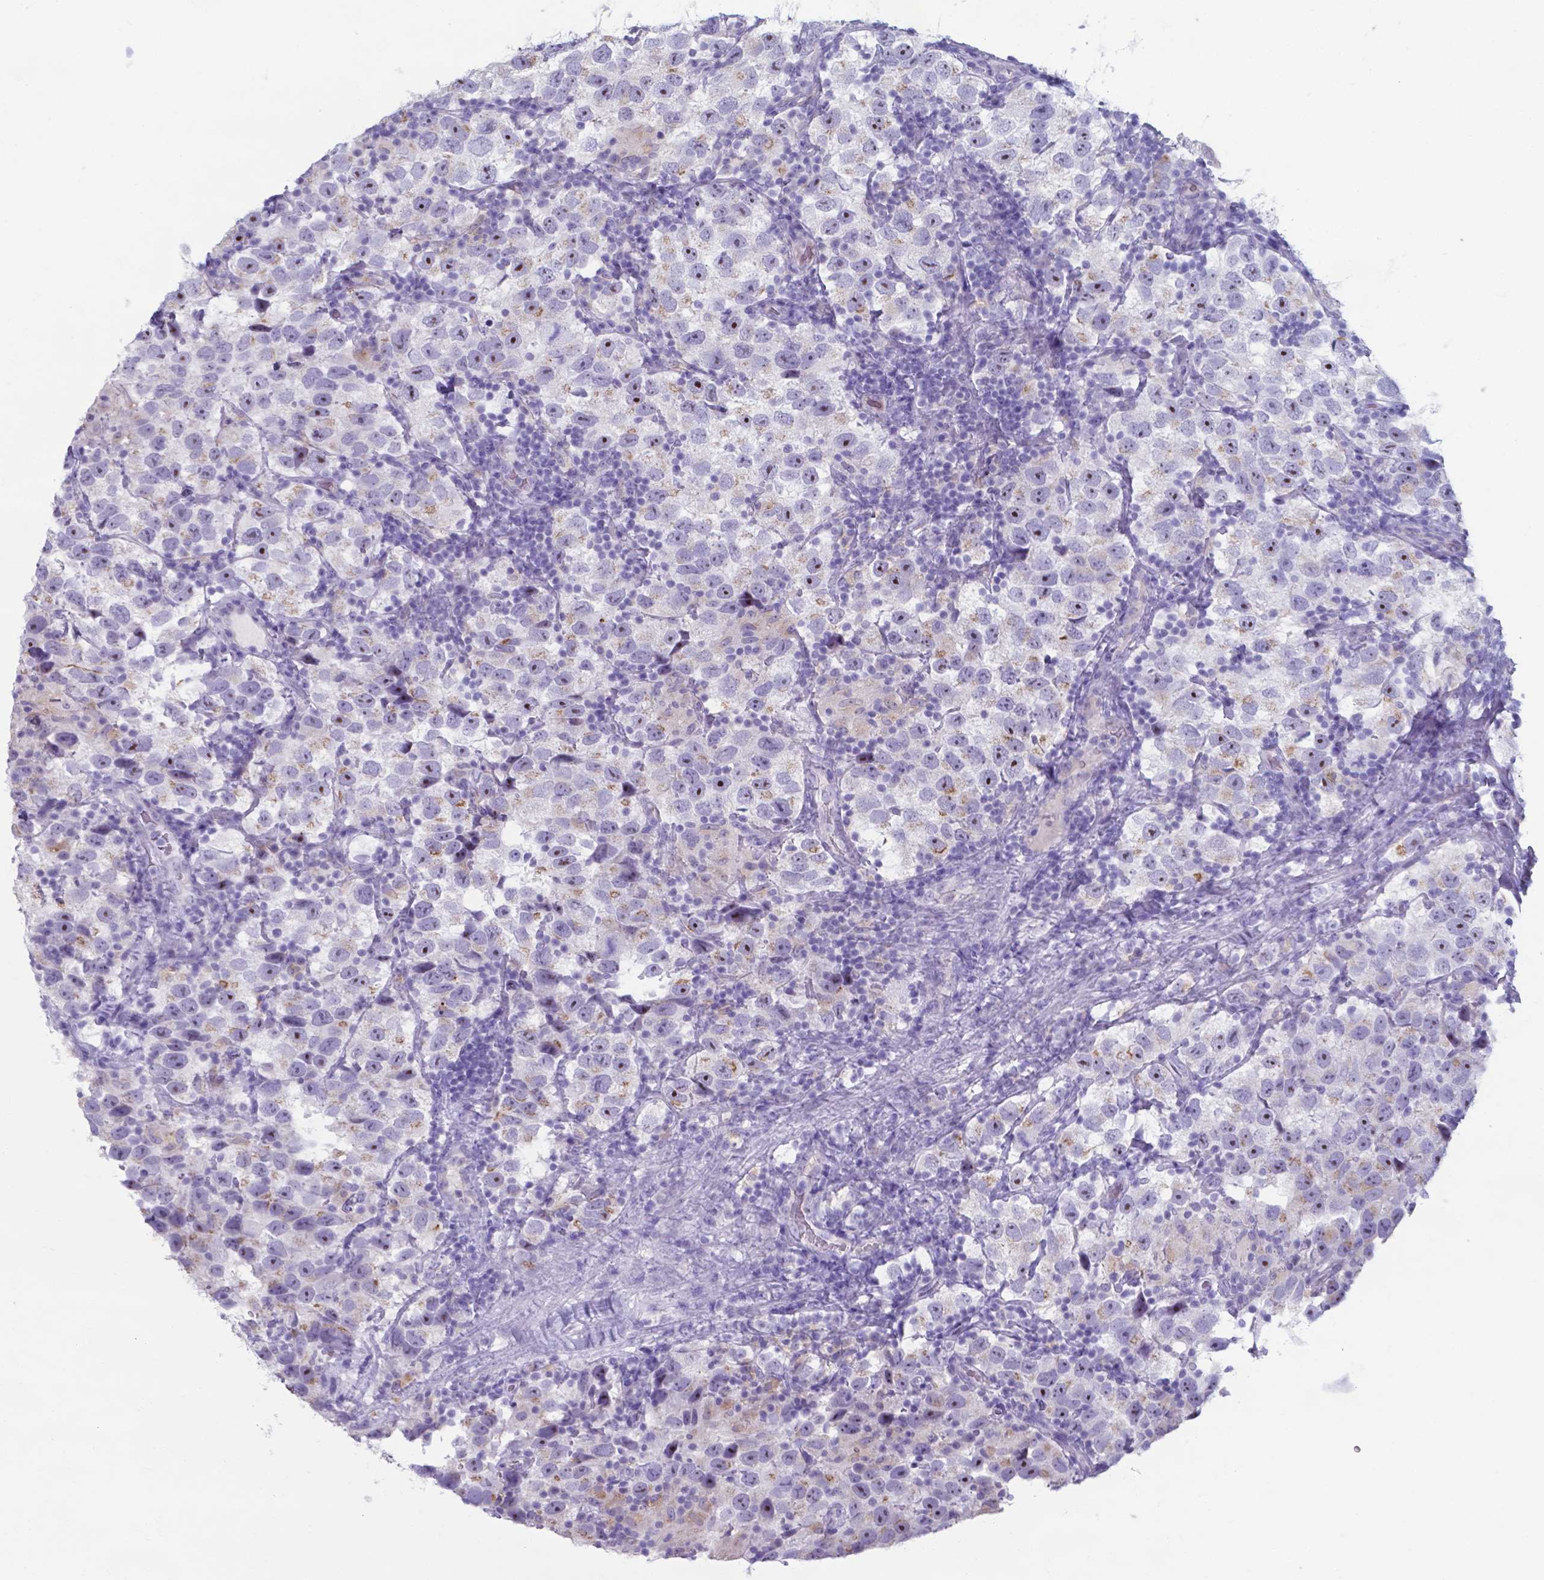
{"staining": {"intensity": "weak", "quantity": "25%-75%", "location": "cytoplasmic/membranous,nuclear"}, "tissue": "testis cancer", "cell_type": "Tumor cells", "image_type": "cancer", "snomed": [{"axis": "morphology", "description": "Seminoma, NOS"}, {"axis": "topography", "description": "Testis"}], "caption": "Immunohistochemical staining of human testis cancer (seminoma) reveals low levels of weak cytoplasmic/membranous and nuclear positivity in about 25%-75% of tumor cells.", "gene": "AP5B1", "patient": {"sex": "male", "age": 26}}